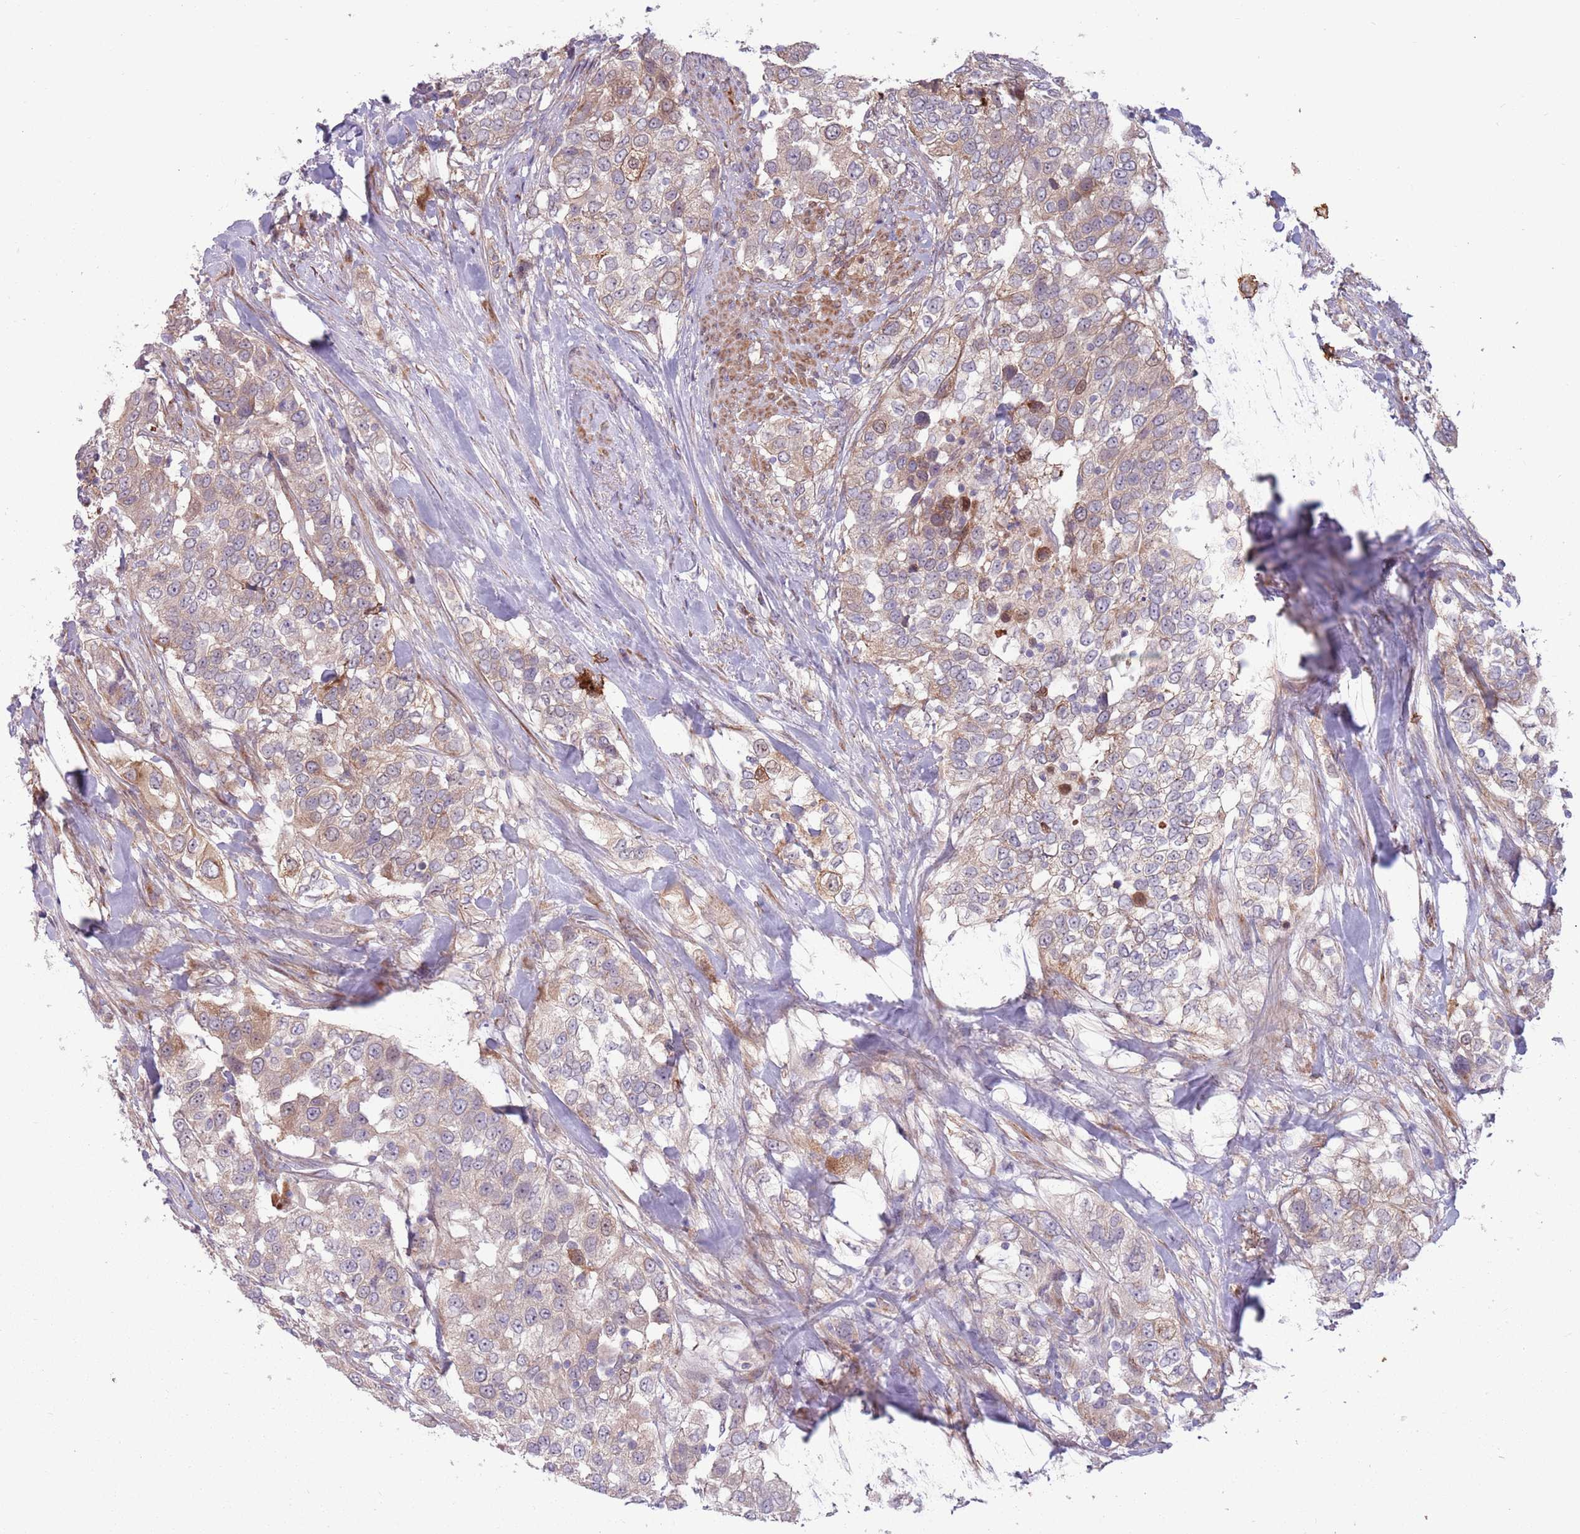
{"staining": {"intensity": "weak", "quantity": "25%-75%", "location": "cytoplasmic/membranous"}, "tissue": "urothelial cancer", "cell_type": "Tumor cells", "image_type": "cancer", "snomed": [{"axis": "morphology", "description": "Urothelial carcinoma, High grade"}, {"axis": "topography", "description": "Urinary bladder"}], "caption": "About 25%-75% of tumor cells in human high-grade urothelial carcinoma exhibit weak cytoplasmic/membranous protein expression as visualized by brown immunohistochemical staining.", "gene": "CCDC150", "patient": {"sex": "female", "age": 80}}